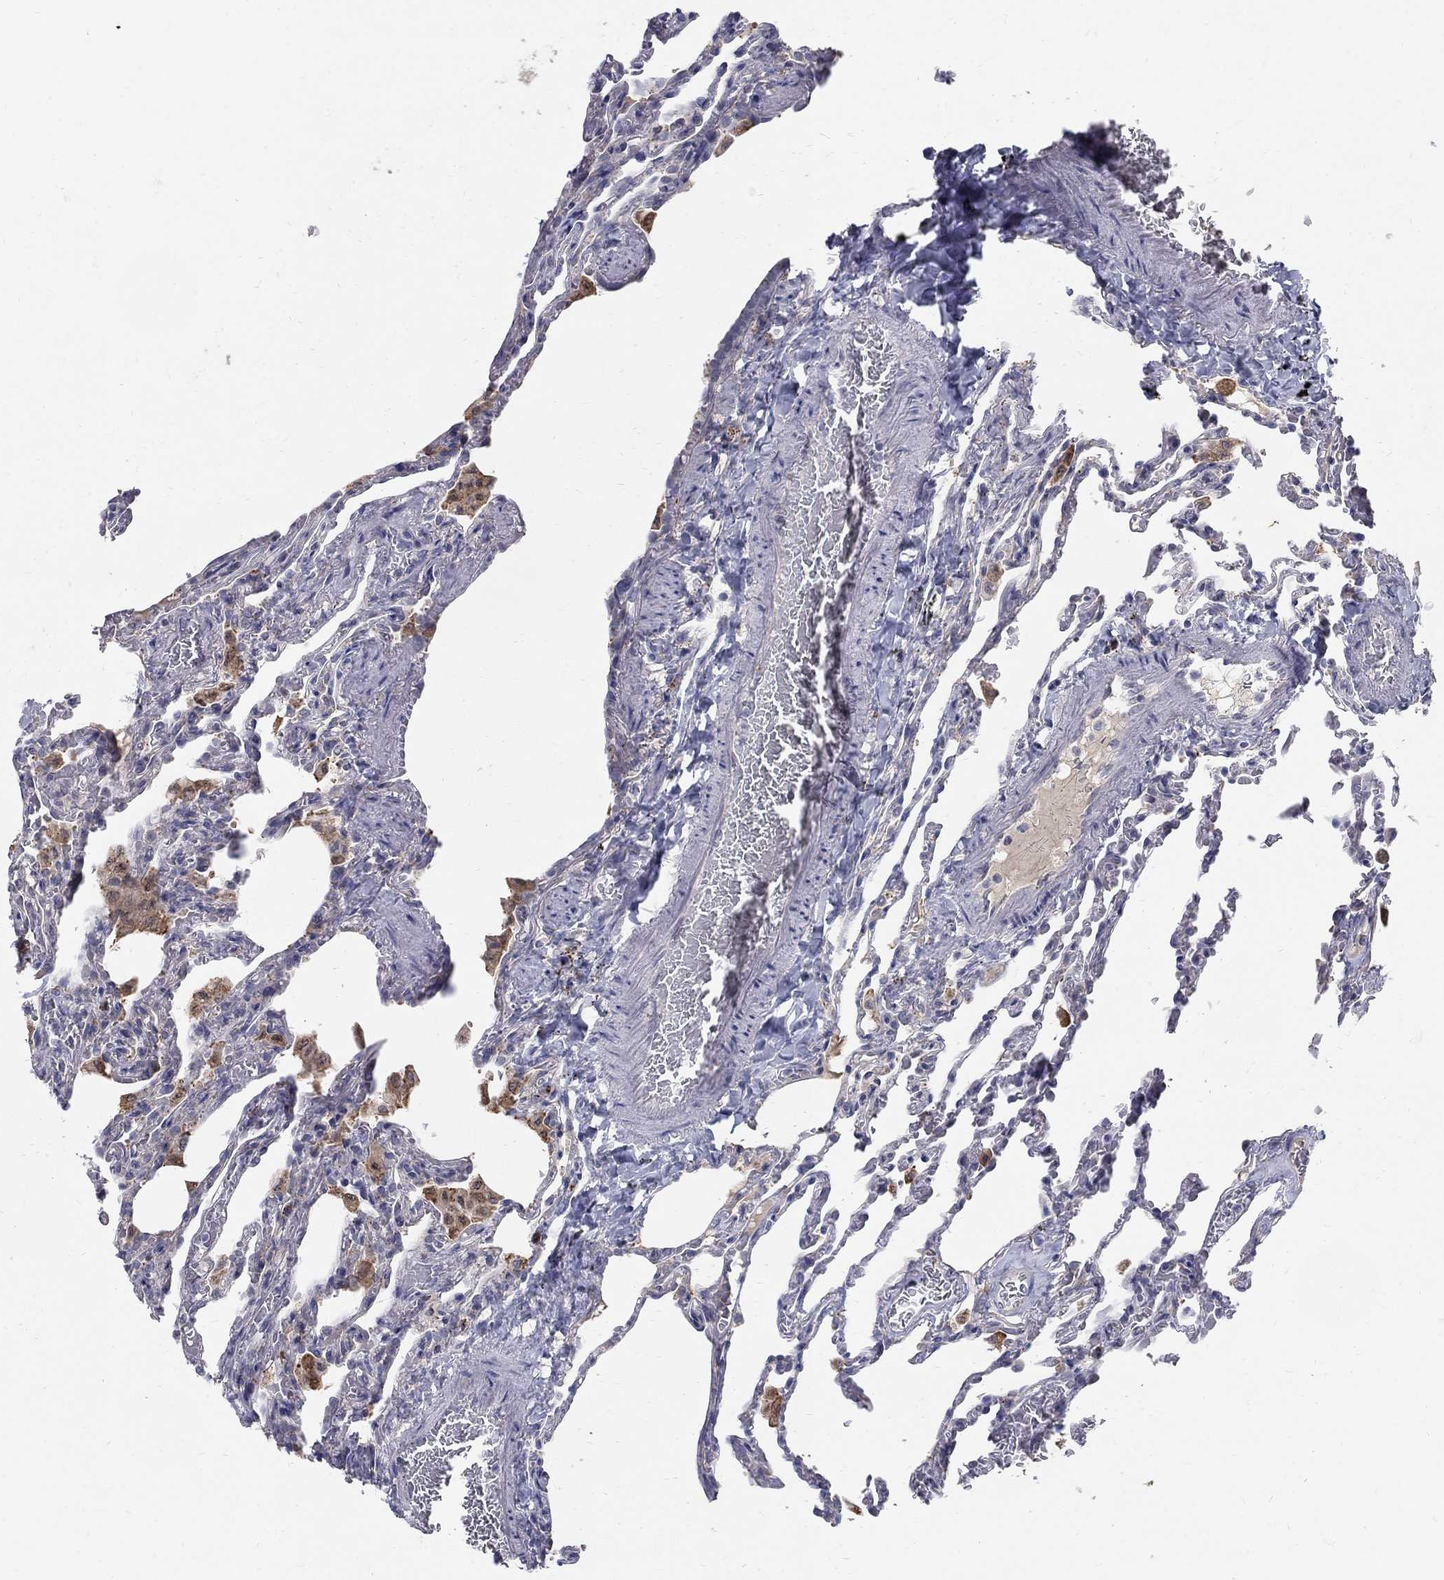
{"staining": {"intensity": "negative", "quantity": "none", "location": "none"}, "tissue": "lung", "cell_type": "Alveolar cells", "image_type": "normal", "snomed": [{"axis": "morphology", "description": "Normal tissue, NOS"}, {"axis": "topography", "description": "Lung"}], "caption": "Alveolar cells are negative for protein expression in normal human lung. The staining was performed using DAB to visualize the protein expression in brown, while the nuclei were stained in blue with hematoxylin (Magnification: 20x).", "gene": "PANK3", "patient": {"sex": "female", "age": 43}}